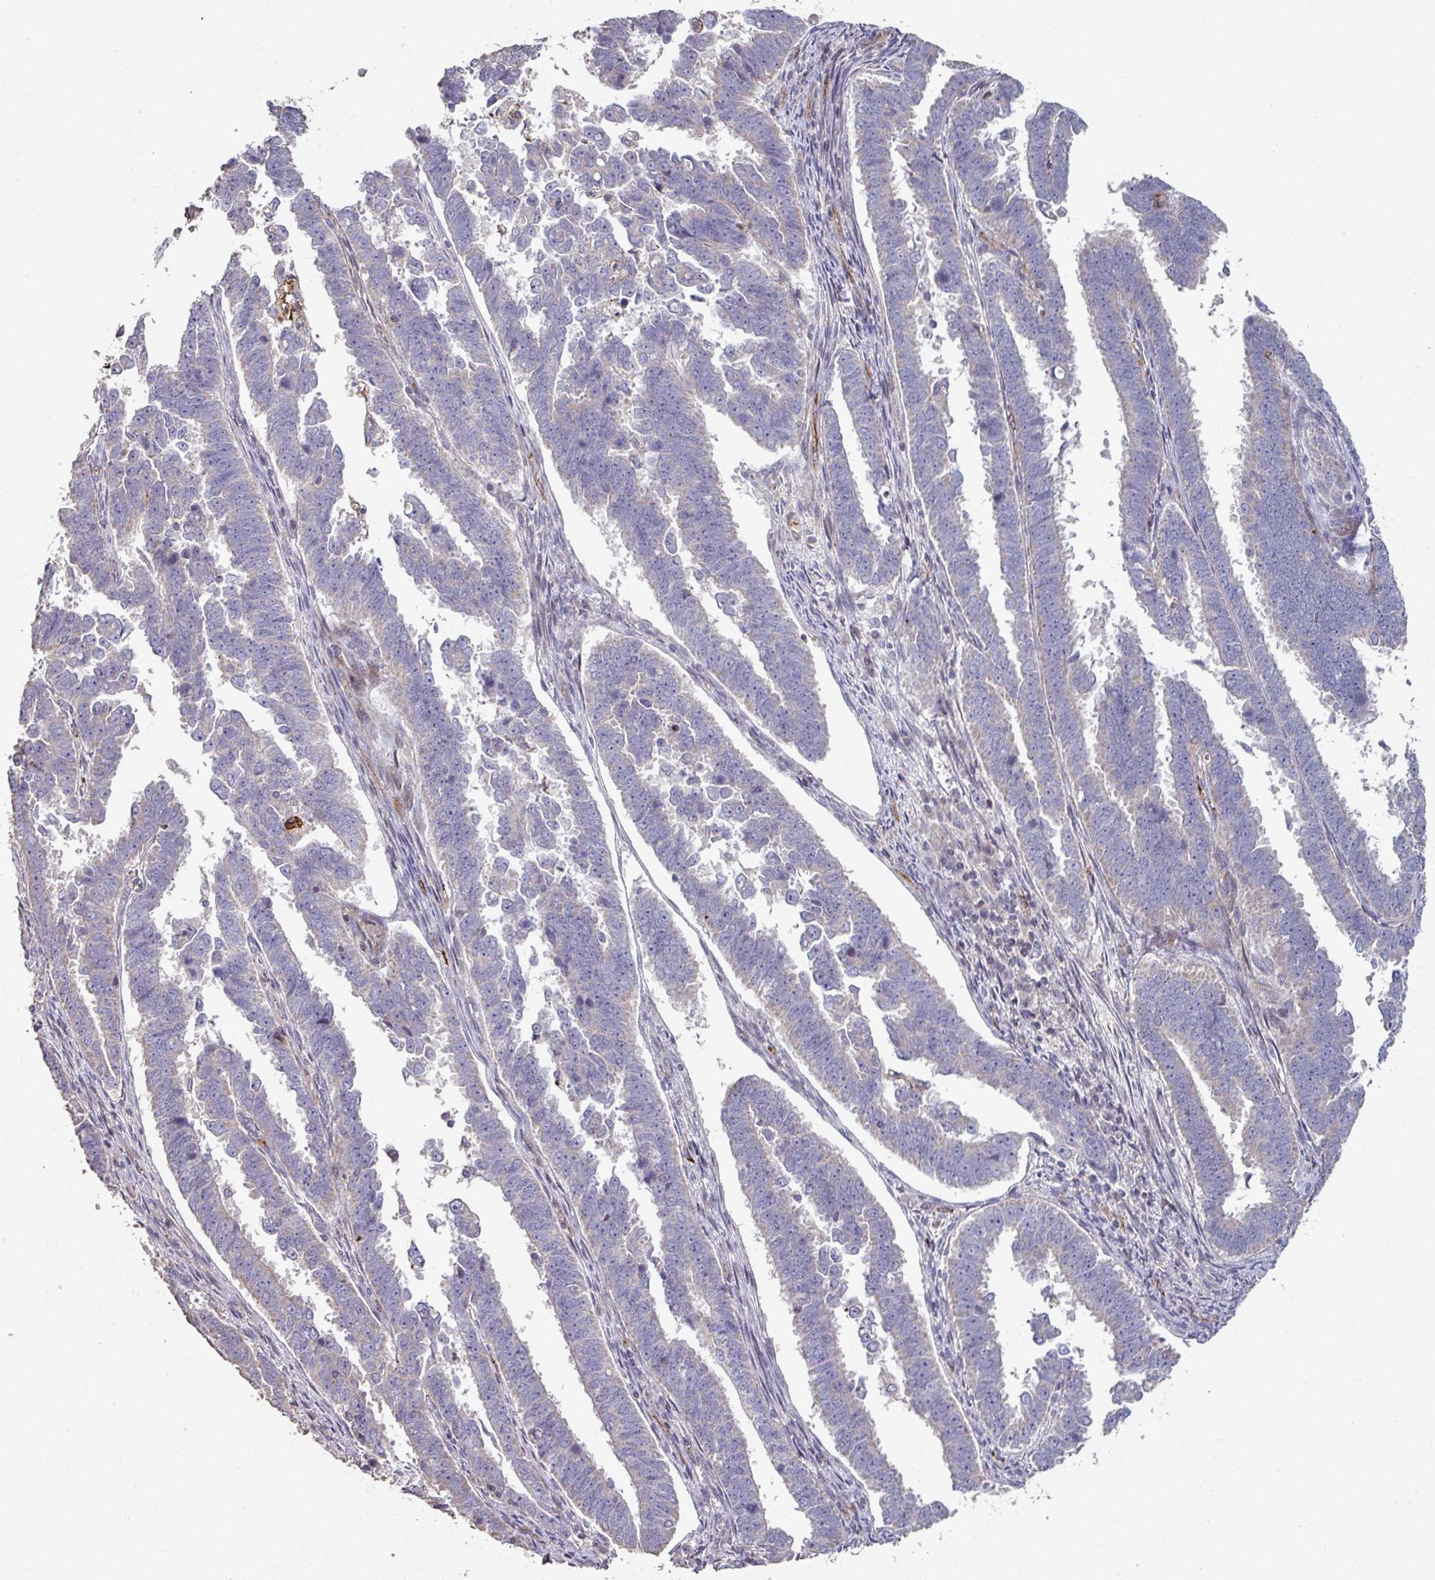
{"staining": {"intensity": "negative", "quantity": "none", "location": "none"}, "tissue": "endometrial cancer", "cell_type": "Tumor cells", "image_type": "cancer", "snomed": [{"axis": "morphology", "description": "Adenocarcinoma, NOS"}, {"axis": "topography", "description": "Endometrium"}], "caption": "Histopathology image shows no protein staining in tumor cells of adenocarcinoma (endometrial) tissue.", "gene": "RPL23A", "patient": {"sex": "female", "age": 75}}